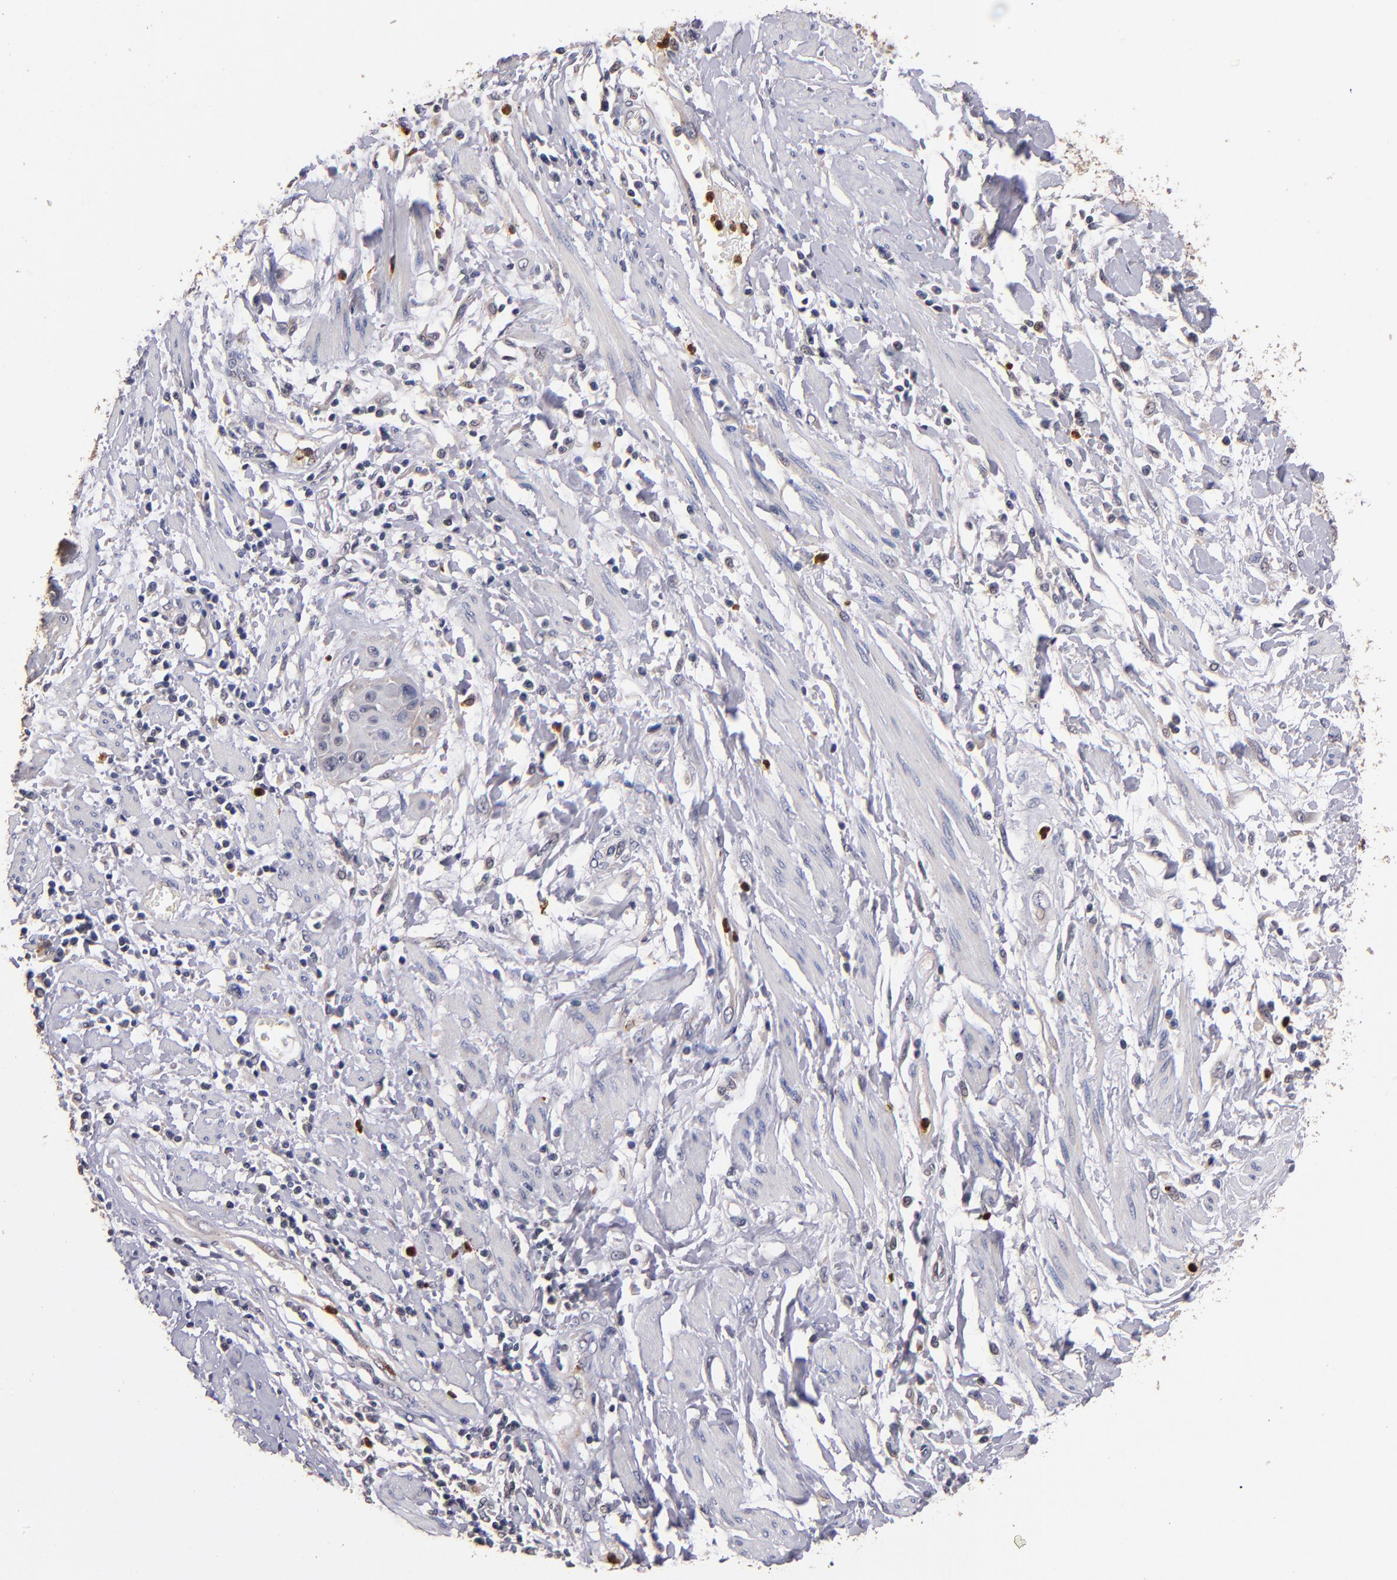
{"staining": {"intensity": "weak", "quantity": "25%-75%", "location": "nuclear"}, "tissue": "cervical cancer", "cell_type": "Tumor cells", "image_type": "cancer", "snomed": [{"axis": "morphology", "description": "Squamous cell carcinoma, NOS"}, {"axis": "topography", "description": "Cervix"}], "caption": "Protein staining exhibits weak nuclear staining in about 25%-75% of tumor cells in cervical cancer (squamous cell carcinoma). Using DAB (3,3'-diaminobenzidine) (brown) and hematoxylin (blue) stains, captured at high magnification using brightfield microscopy.", "gene": "TTLL12", "patient": {"sex": "female", "age": 57}}